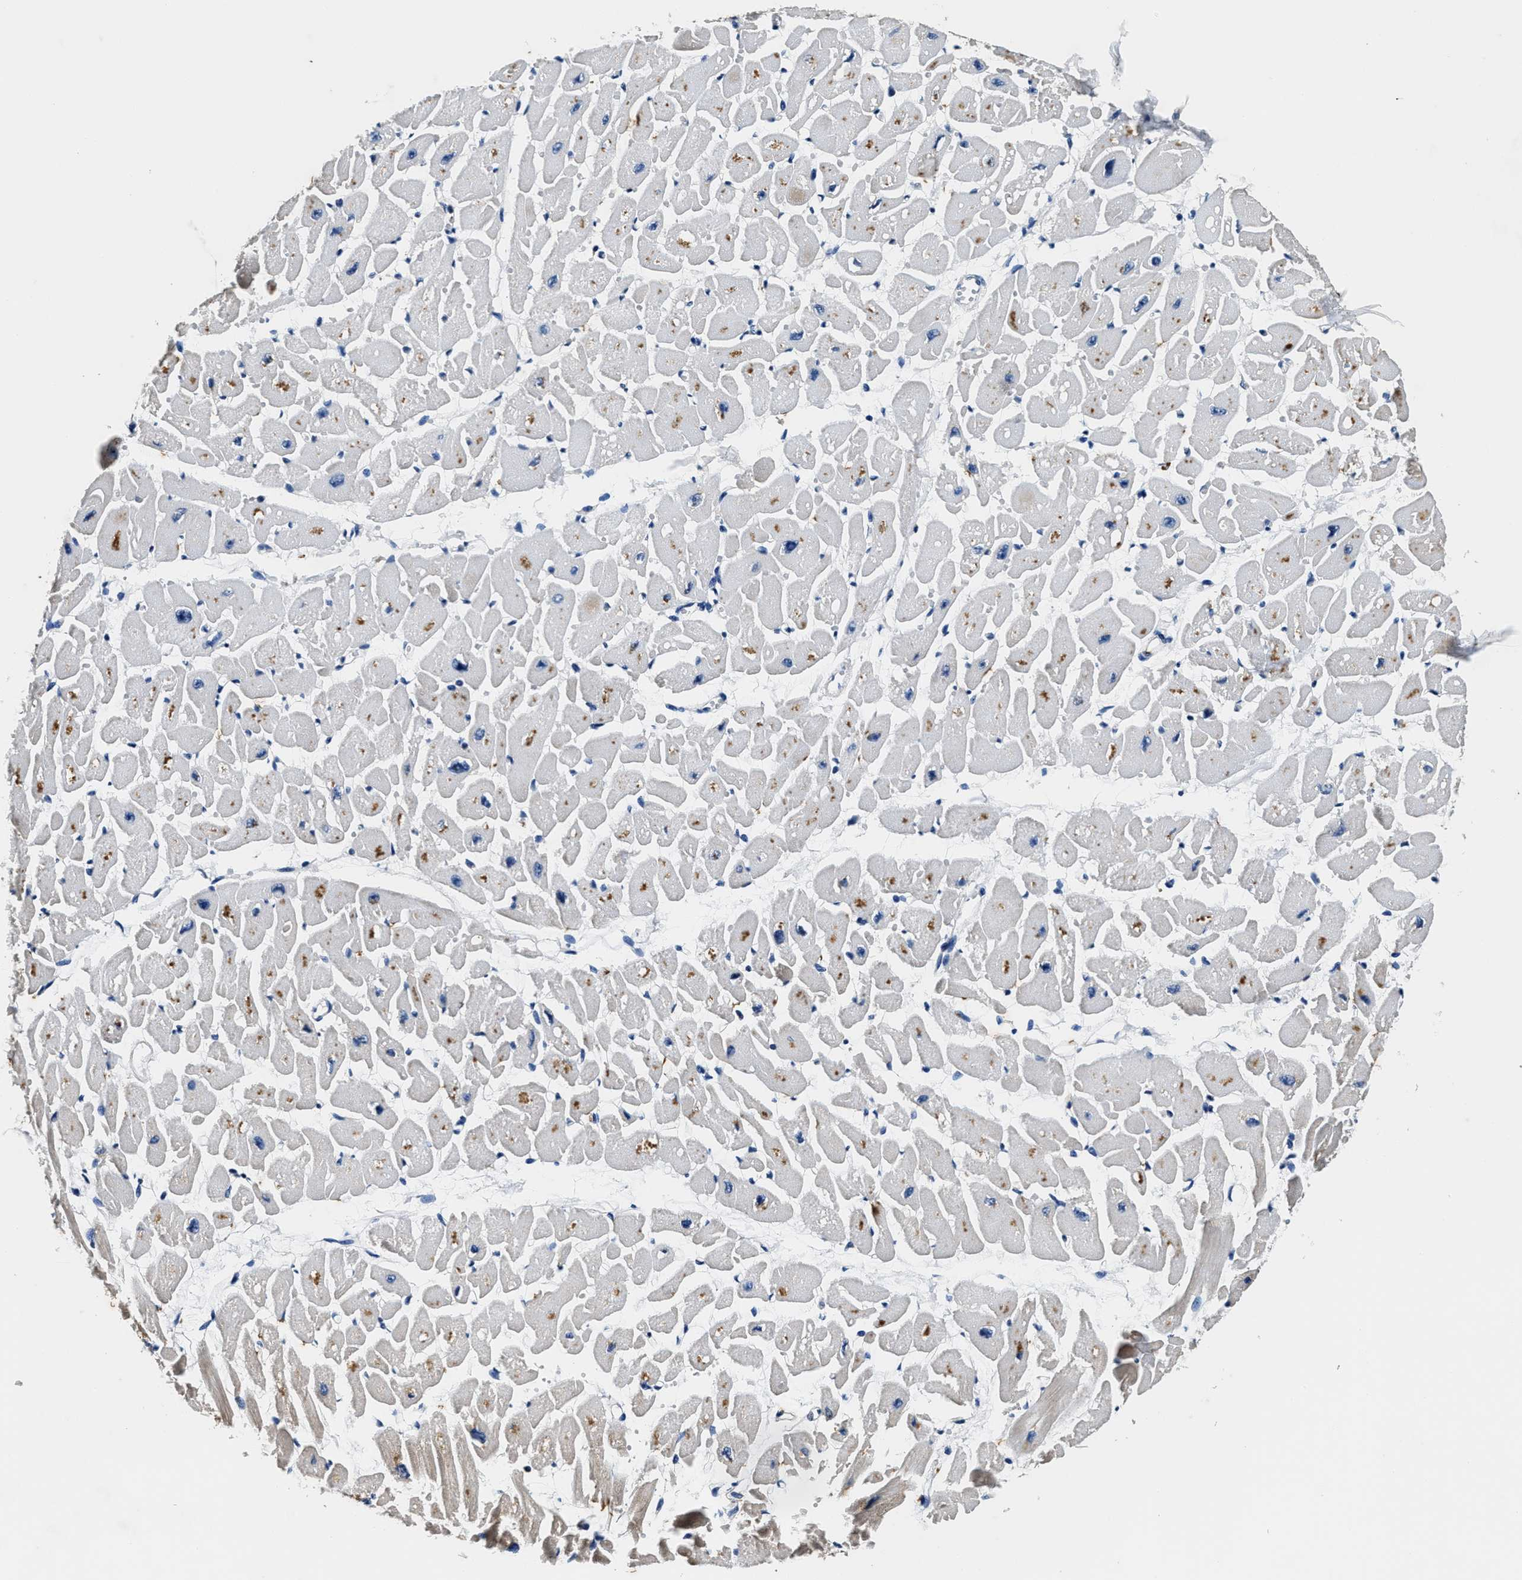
{"staining": {"intensity": "weak", "quantity": ">75%", "location": "cytoplasmic/membranous"}, "tissue": "heart muscle", "cell_type": "Cardiomyocytes", "image_type": "normal", "snomed": [{"axis": "morphology", "description": "Normal tissue, NOS"}, {"axis": "topography", "description": "Heart"}], "caption": "Weak cytoplasmic/membranous protein positivity is present in about >75% of cardiomyocytes in heart muscle.", "gene": "PI4KB", "patient": {"sex": "female", "age": 54}}